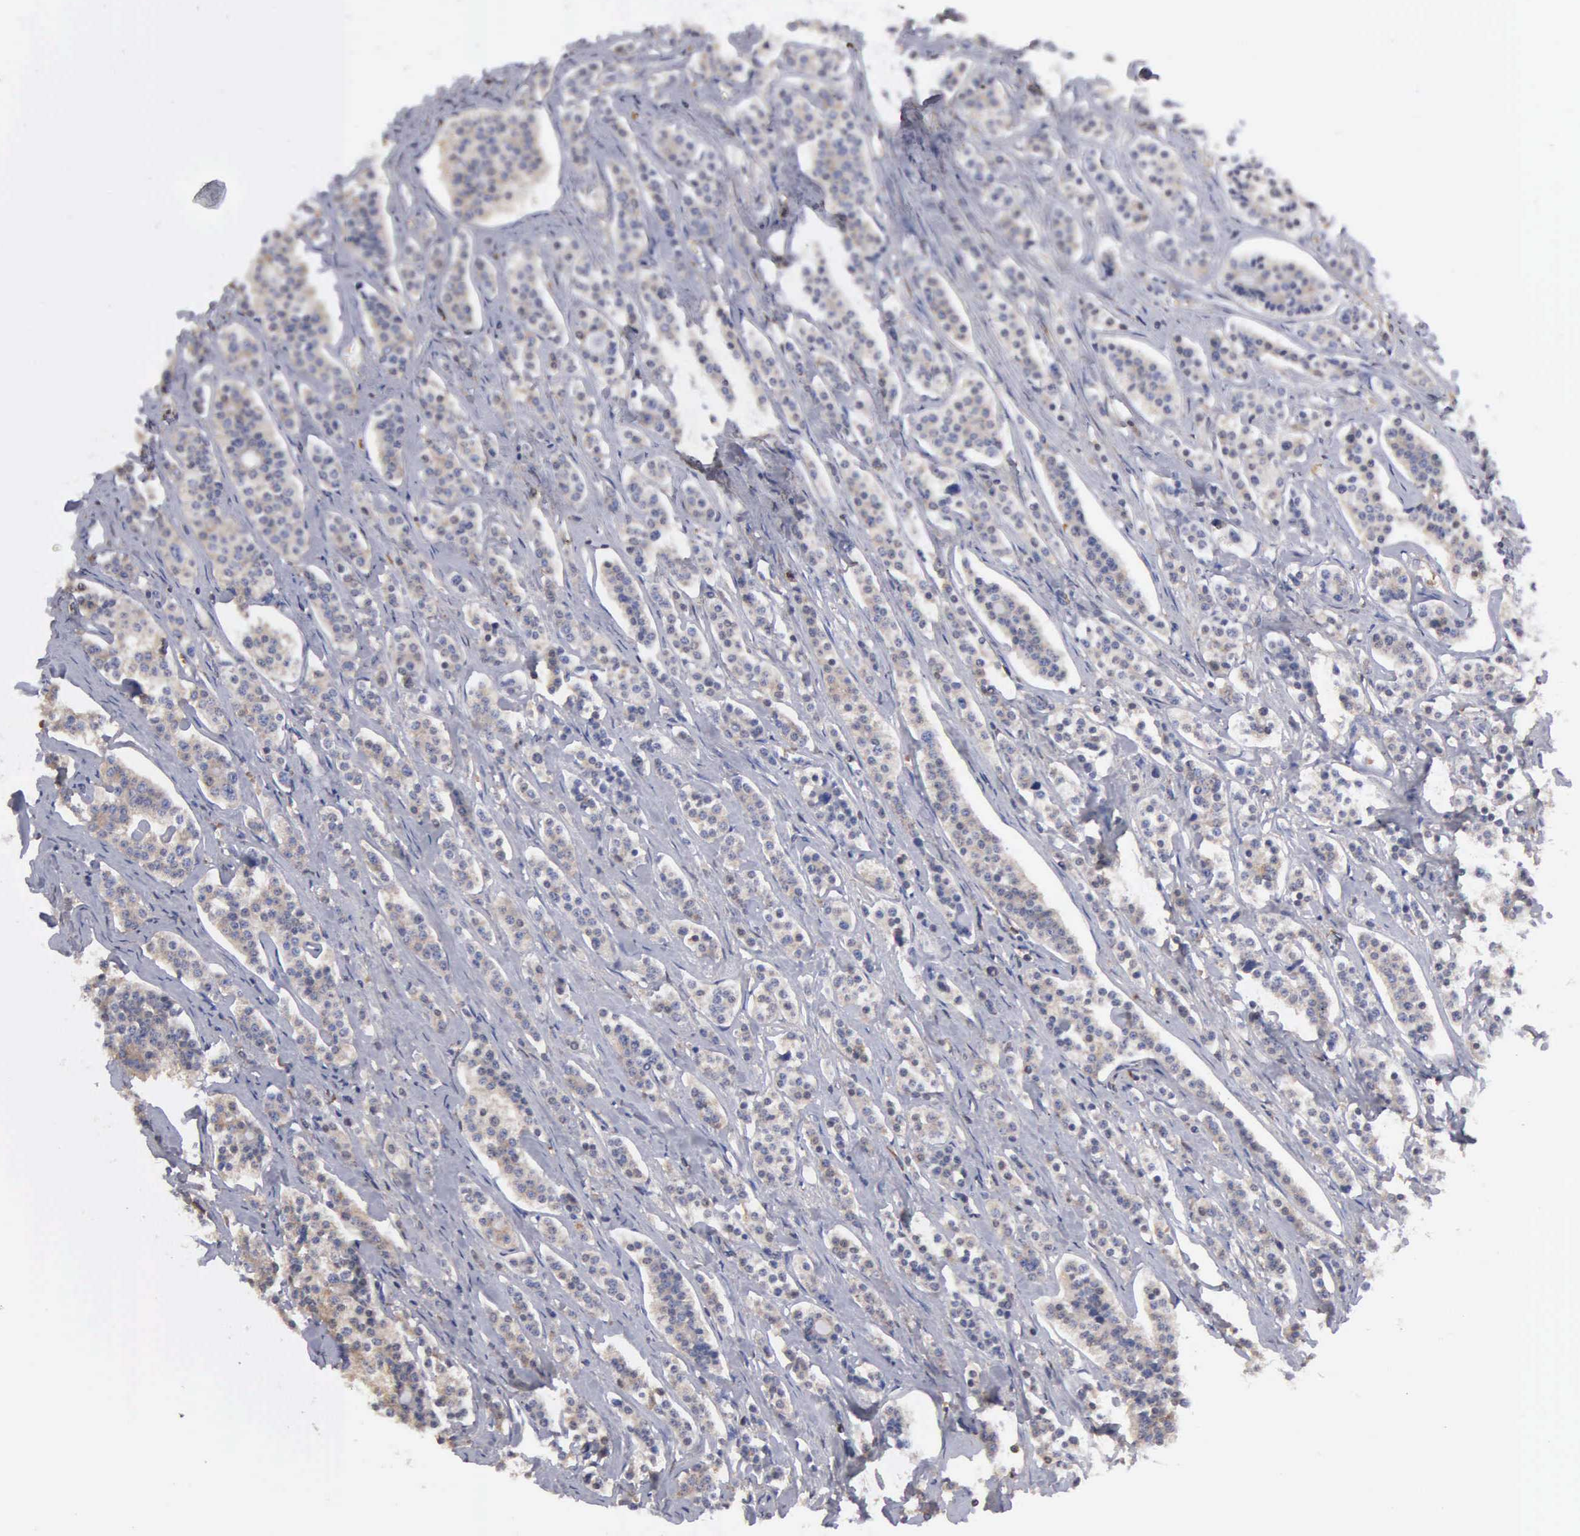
{"staining": {"intensity": "weak", "quantity": "25%-75%", "location": "cytoplasmic/membranous"}, "tissue": "carcinoid", "cell_type": "Tumor cells", "image_type": "cancer", "snomed": [{"axis": "morphology", "description": "Carcinoid, malignant, NOS"}, {"axis": "topography", "description": "Small intestine"}], "caption": "Human malignant carcinoid stained with a brown dye exhibits weak cytoplasmic/membranous positive expression in about 25%-75% of tumor cells.", "gene": "G6PD", "patient": {"sex": "male", "age": 63}}